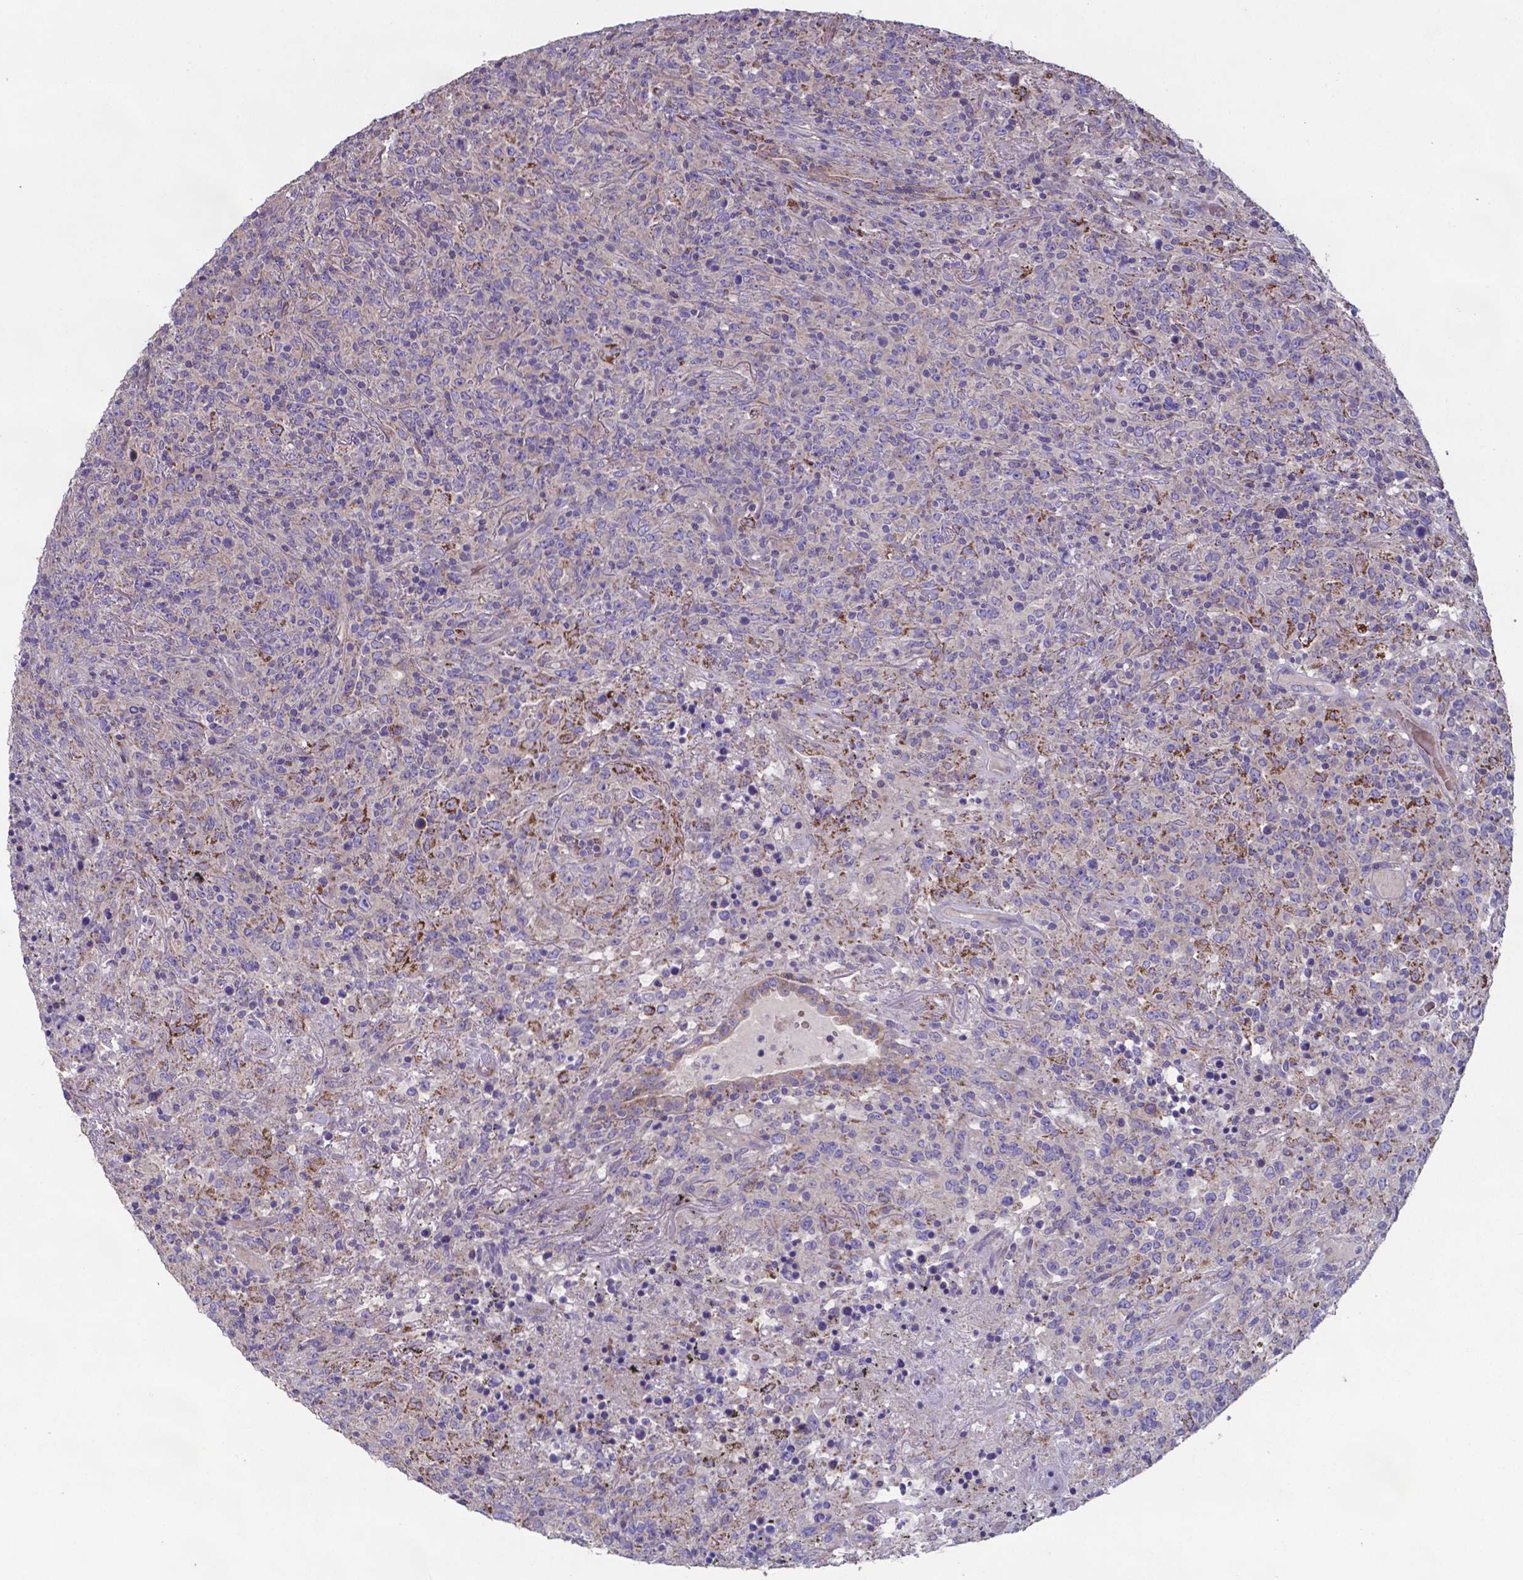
{"staining": {"intensity": "negative", "quantity": "none", "location": "none"}, "tissue": "lymphoma", "cell_type": "Tumor cells", "image_type": "cancer", "snomed": [{"axis": "morphology", "description": "Malignant lymphoma, non-Hodgkin's type, High grade"}, {"axis": "topography", "description": "Lung"}], "caption": "Immunohistochemistry (IHC) photomicrograph of human lymphoma stained for a protein (brown), which demonstrates no staining in tumor cells.", "gene": "TYRO3", "patient": {"sex": "male", "age": 79}}